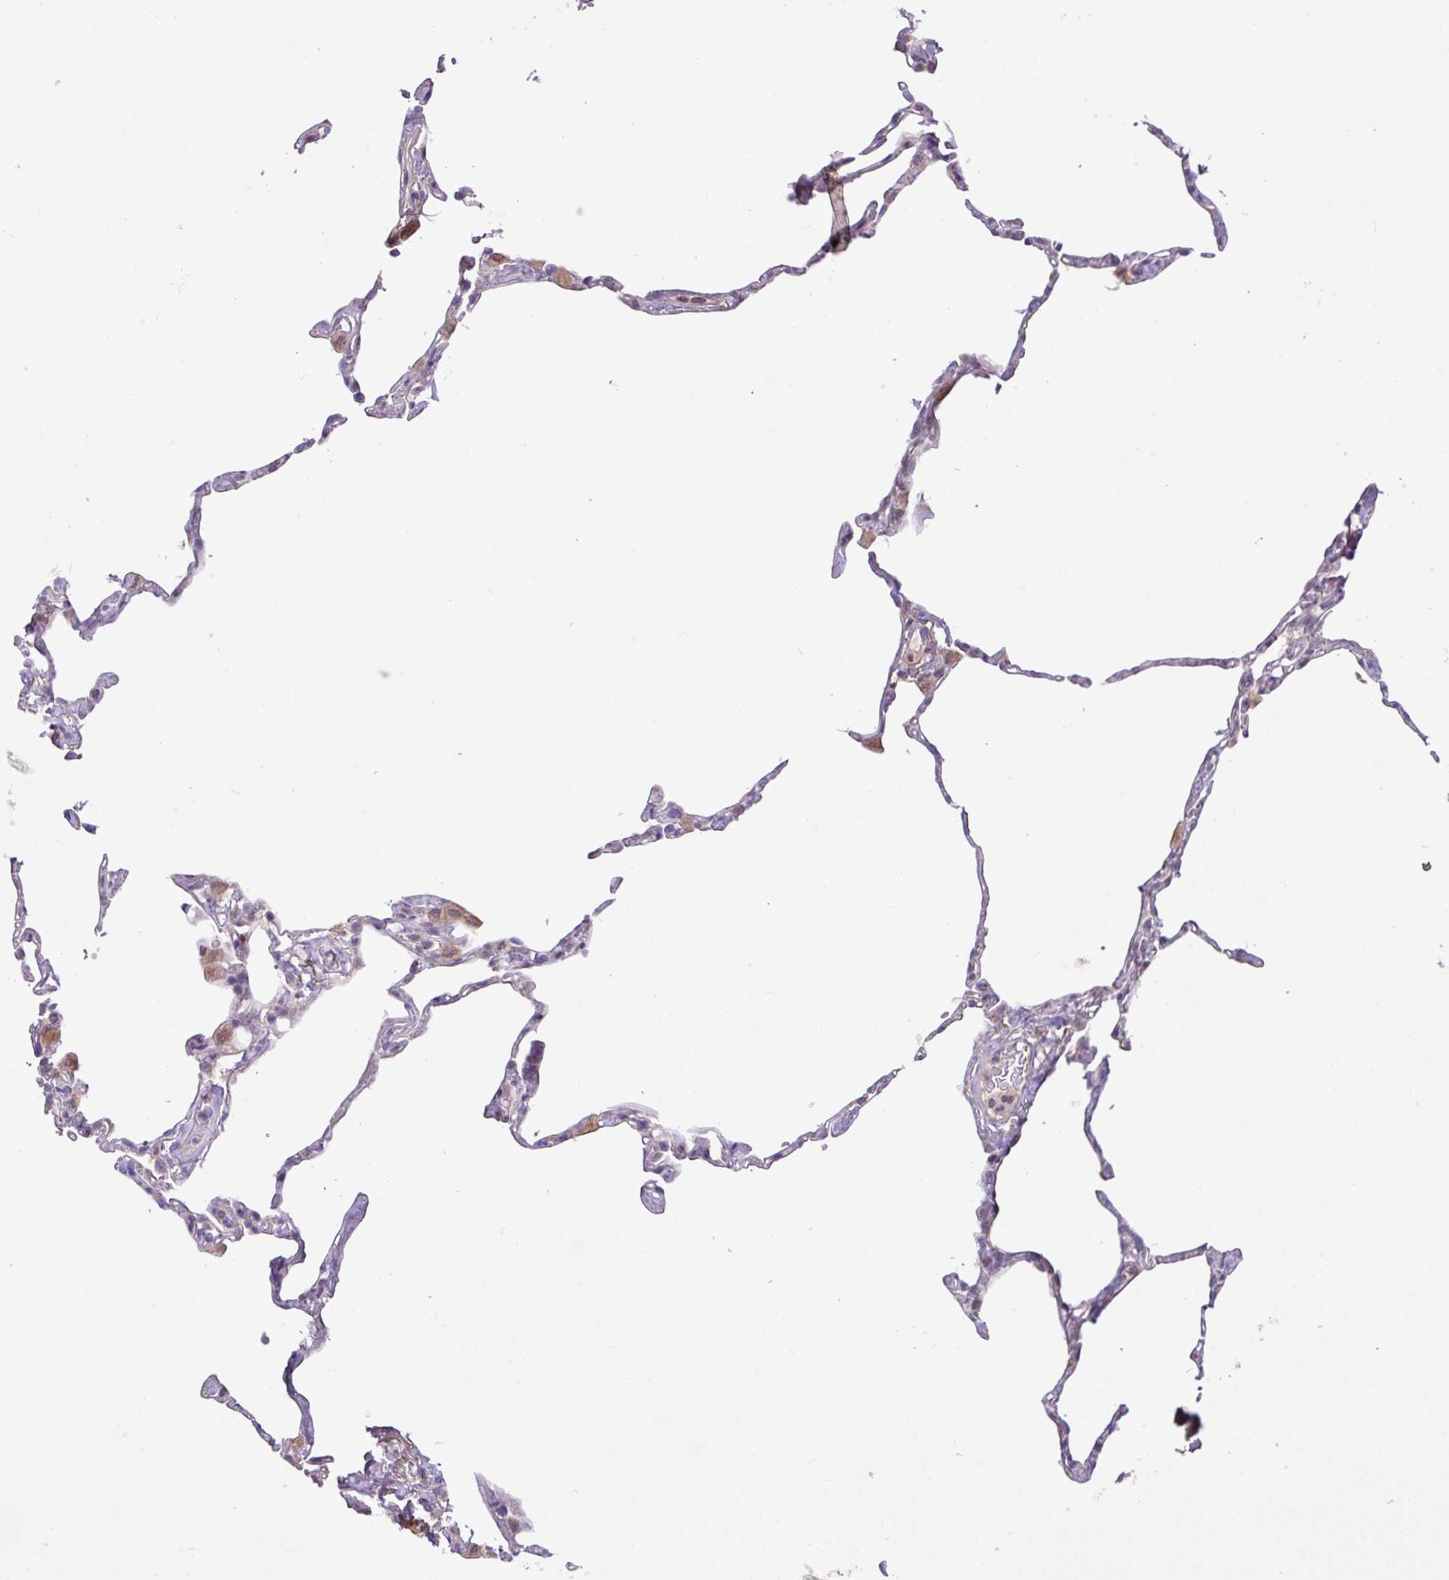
{"staining": {"intensity": "negative", "quantity": "none", "location": "none"}, "tissue": "lung", "cell_type": "Alveolar cells", "image_type": "normal", "snomed": [{"axis": "morphology", "description": "Normal tissue, NOS"}, {"axis": "topography", "description": "Lung"}], "caption": "IHC photomicrograph of benign lung stained for a protein (brown), which reveals no positivity in alveolar cells. (IHC, brightfield microscopy, high magnification).", "gene": "ARHGEF25", "patient": {"sex": "male", "age": 65}}